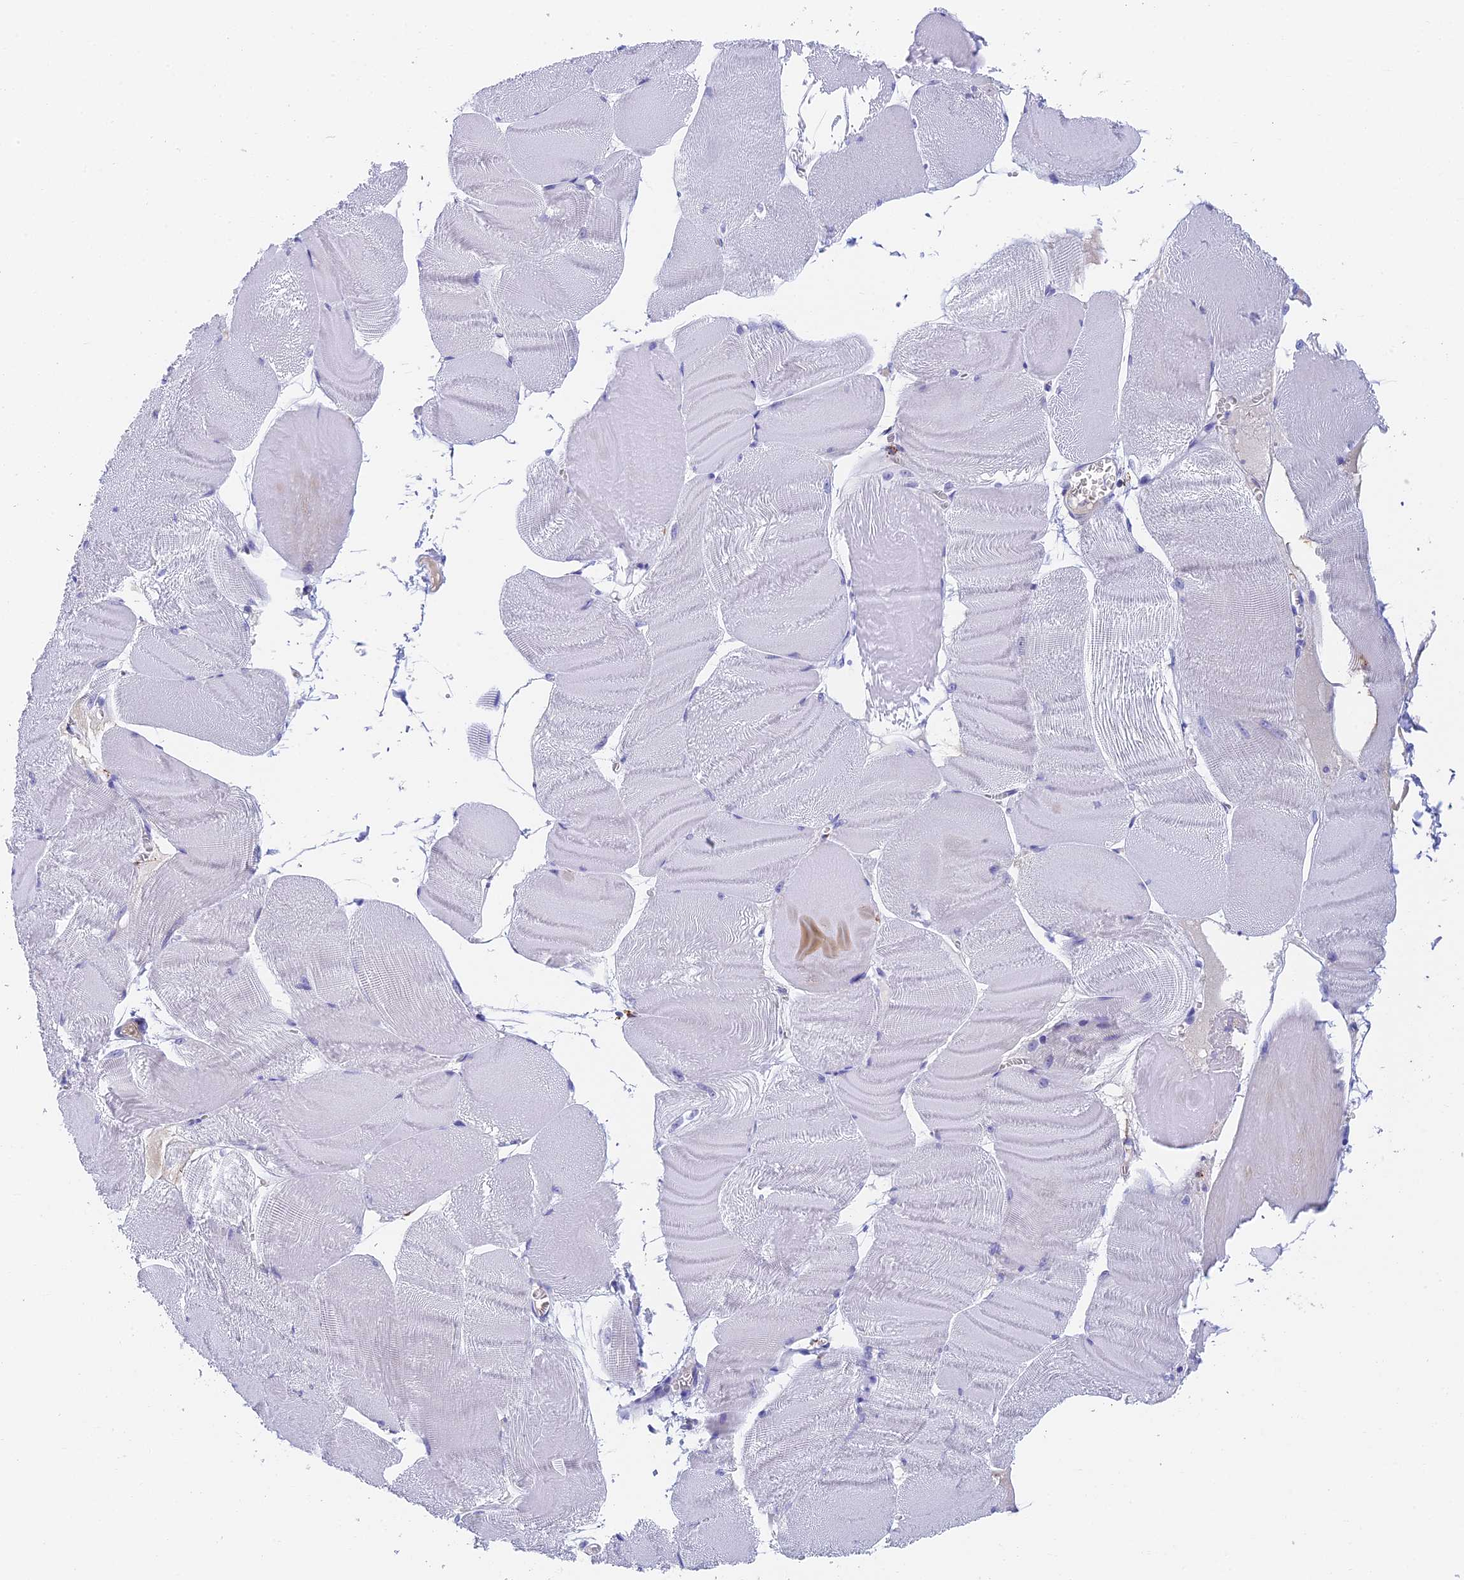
{"staining": {"intensity": "negative", "quantity": "none", "location": "none"}, "tissue": "skeletal muscle", "cell_type": "Myocytes", "image_type": "normal", "snomed": [{"axis": "morphology", "description": "Normal tissue, NOS"}, {"axis": "morphology", "description": "Basal cell carcinoma"}, {"axis": "topography", "description": "Skeletal muscle"}], "caption": "This is a micrograph of immunohistochemistry (IHC) staining of benign skeletal muscle, which shows no expression in myocytes. Brightfield microscopy of immunohistochemistry (IHC) stained with DAB (brown) and hematoxylin (blue), captured at high magnification.", "gene": "ADAMTS13", "patient": {"sex": "female", "age": 64}}